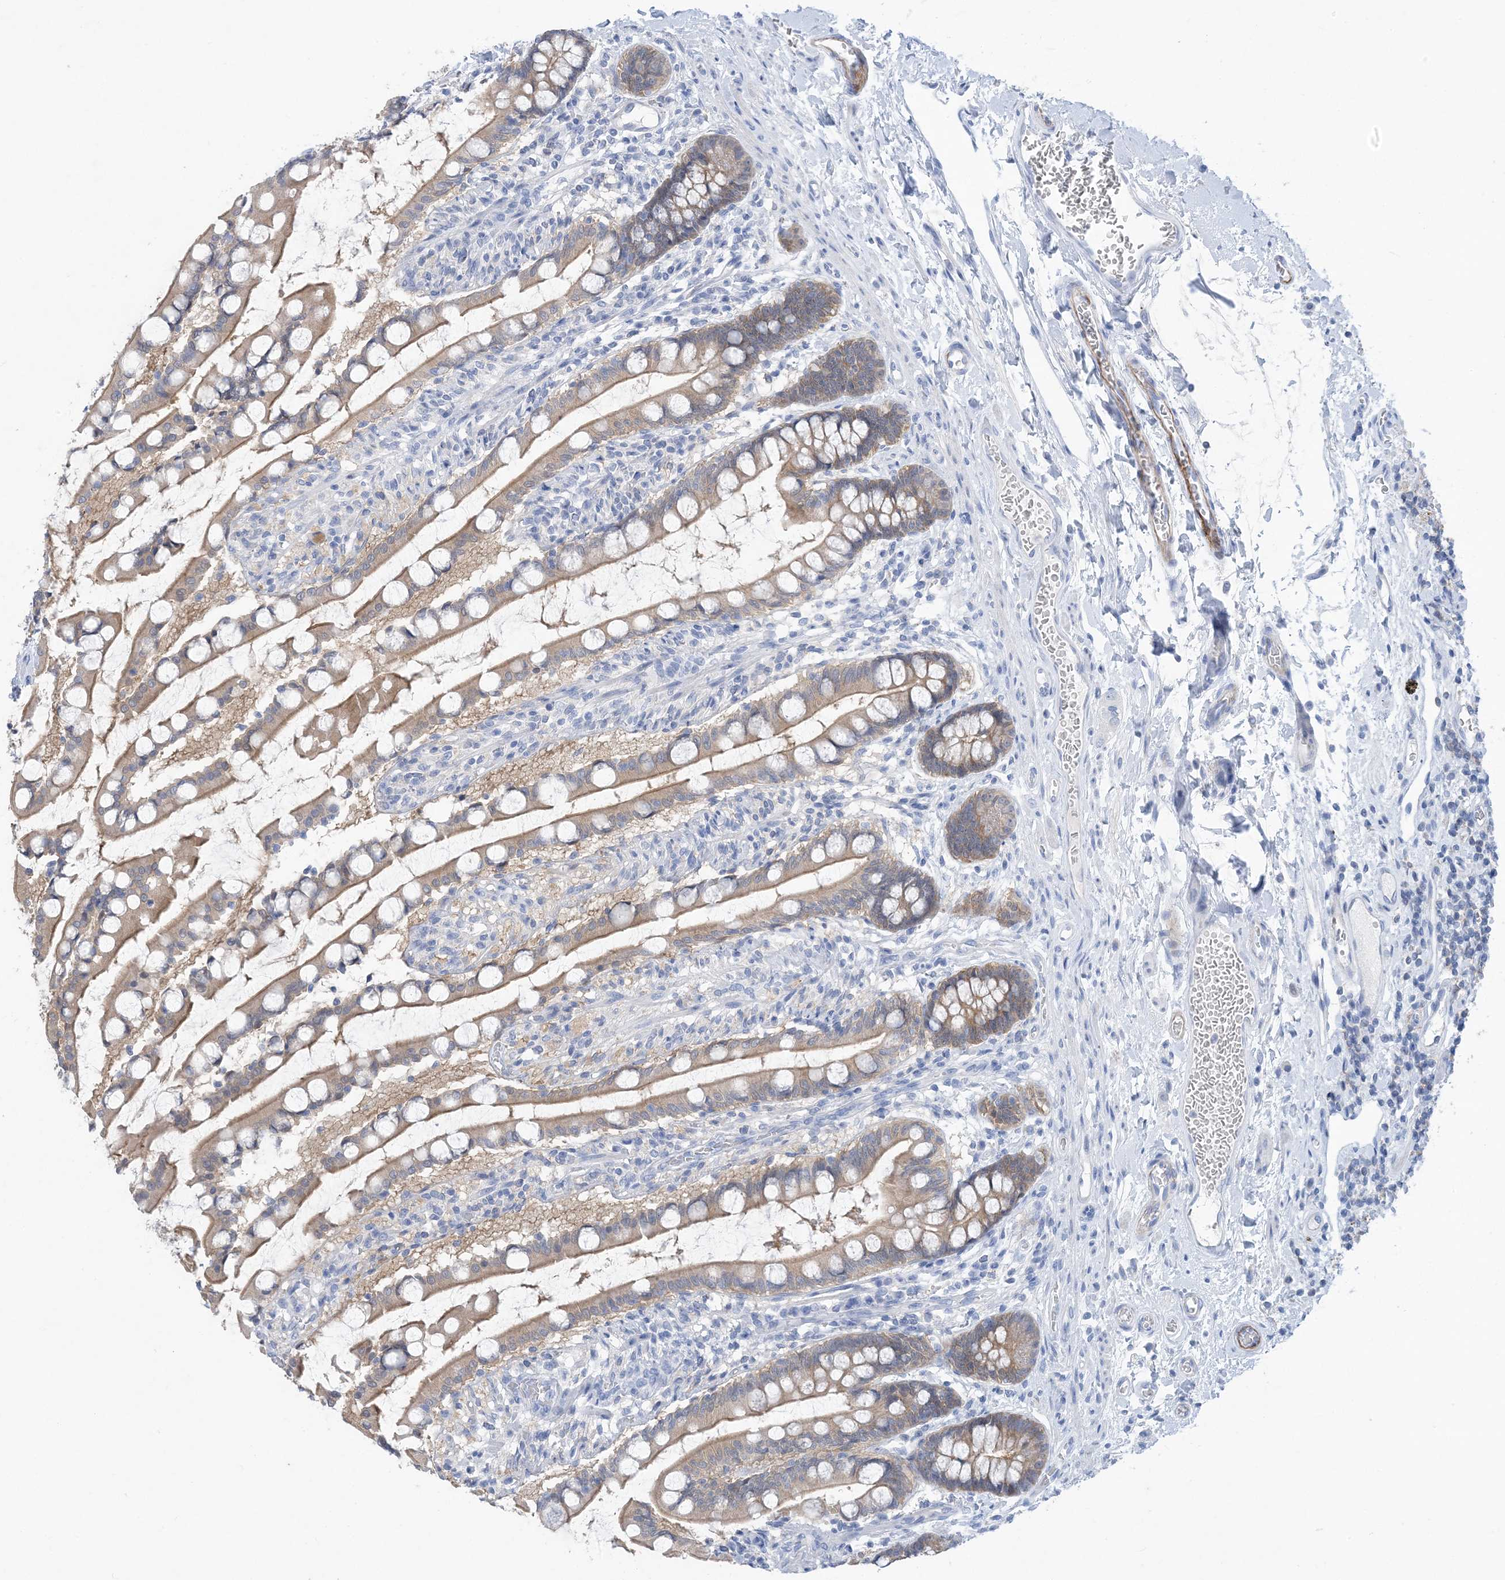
{"staining": {"intensity": "weak", "quantity": ">75%", "location": "cytoplasmic/membranous"}, "tissue": "small intestine", "cell_type": "Glandular cells", "image_type": "normal", "snomed": [{"axis": "morphology", "description": "Normal tissue, NOS"}, {"axis": "topography", "description": "Small intestine"}], "caption": "Small intestine stained with a protein marker demonstrates weak staining in glandular cells.", "gene": "SH3YL1", "patient": {"sex": "male", "age": 52}}